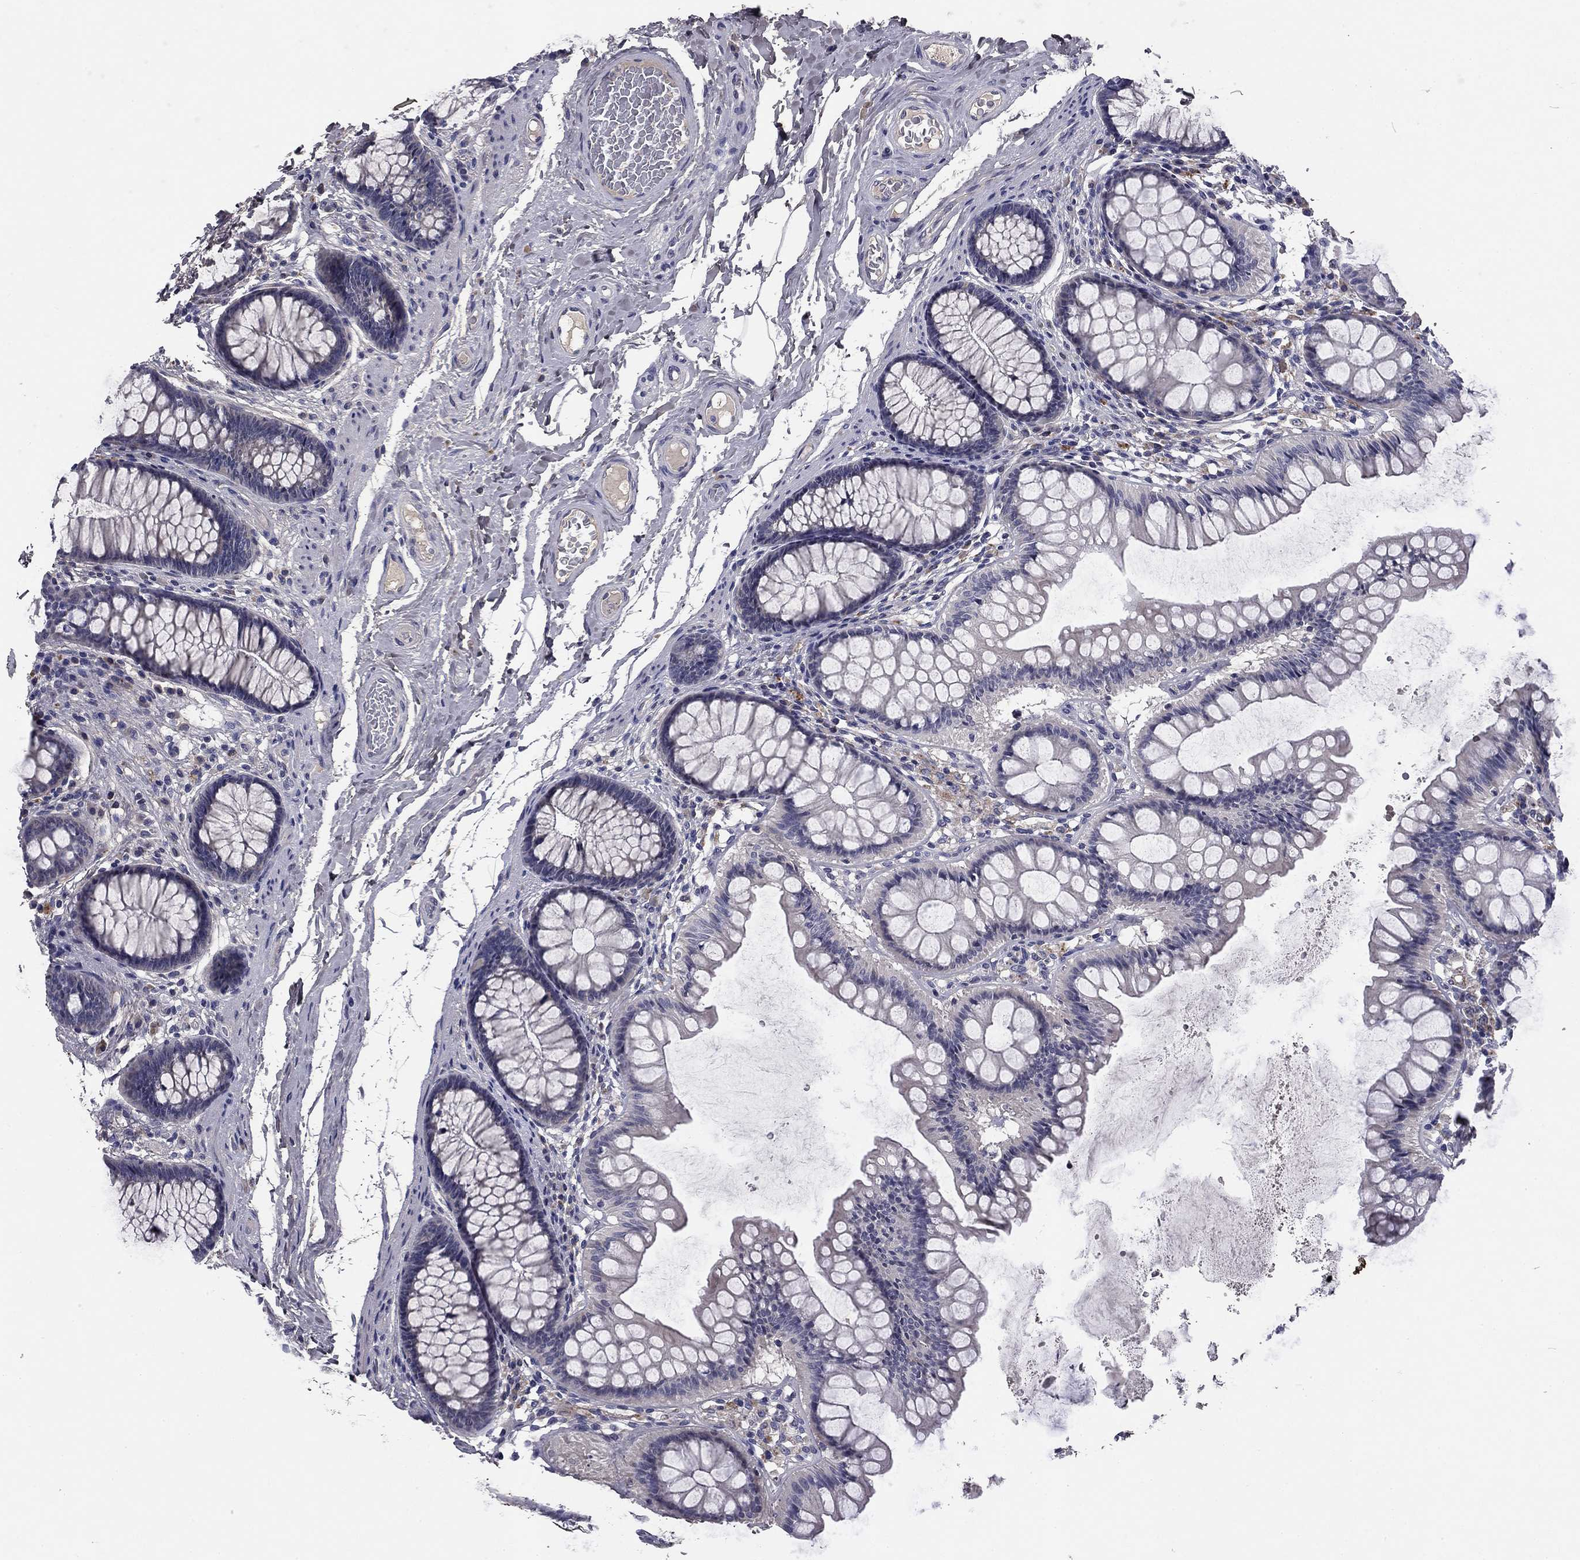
{"staining": {"intensity": "negative", "quantity": "none", "location": "none"}, "tissue": "colon", "cell_type": "Endothelial cells", "image_type": "normal", "snomed": [{"axis": "morphology", "description": "Normal tissue, NOS"}, {"axis": "topography", "description": "Colon"}], "caption": "Immunohistochemistry (IHC) photomicrograph of unremarkable colon: human colon stained with DAB (3,3'-diaminobenzidine) demonstrates no significant protein positivity in endothelial cells.", "gene": "COL2A1", "patient": {"sex": "female", "age": 65}}